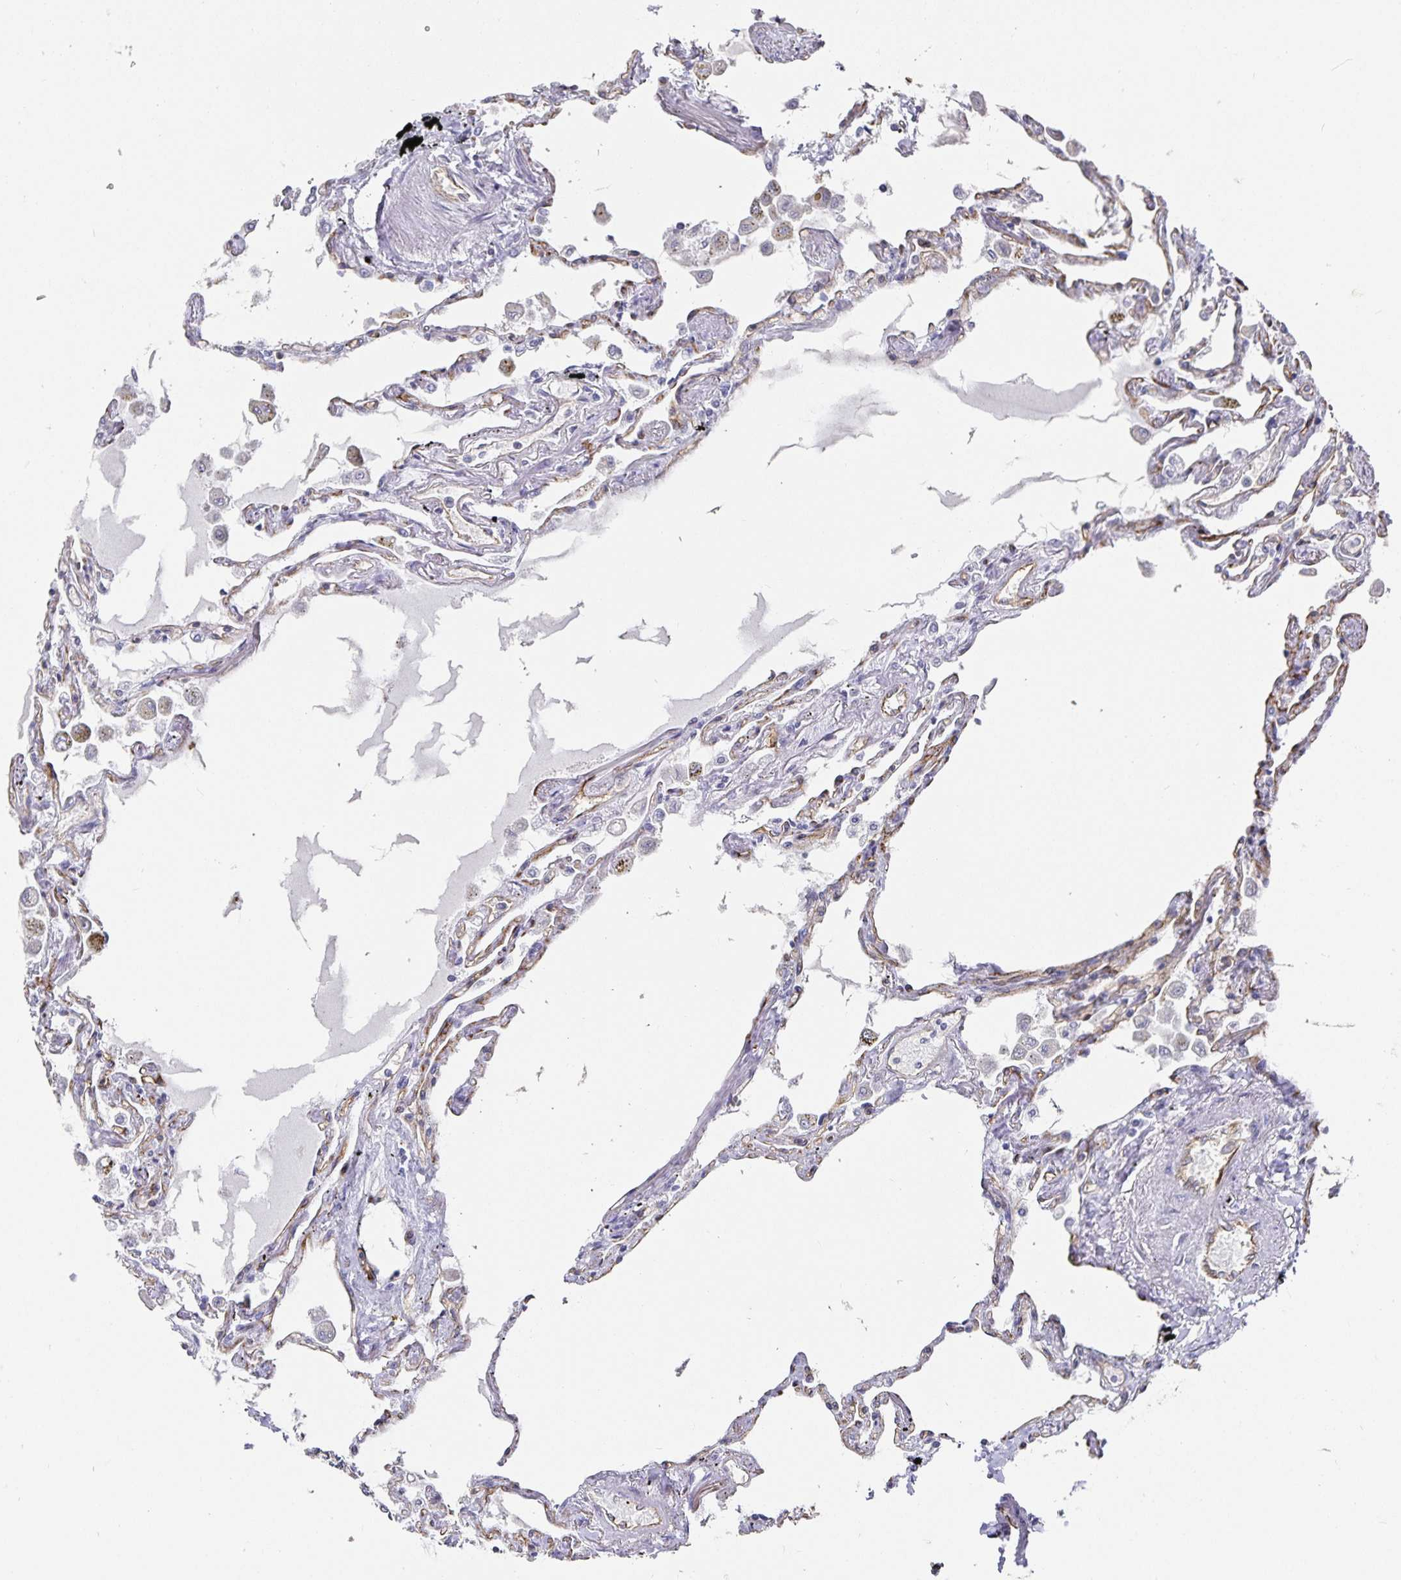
{"staining": {"intensity": "weak", "quantity": "<25%", "location": "cytoplasmic/membranous"}, "tissue": "lung", "cell_type": "Alveolar cells", "image_type": "normal", "snomed": [{"axis": "morphology", "description": "Normal tissue, NOS"}, {"axis": "morphology", "description": "Adenocarcinoma, NOS"}, {"axis": "topography", "description": "Cartilage tissue"}, {"axis": "topography", "description": "Lung"}], "caption": "Immunohistochemistry (IHC) micrograph of benign lung stained for a protein (brown), which demonstrates no staining in alveolar cells. Nuclei are stained in blue.", "gene": "PODXL", "patient": {"sex": "female", "age": 67}}